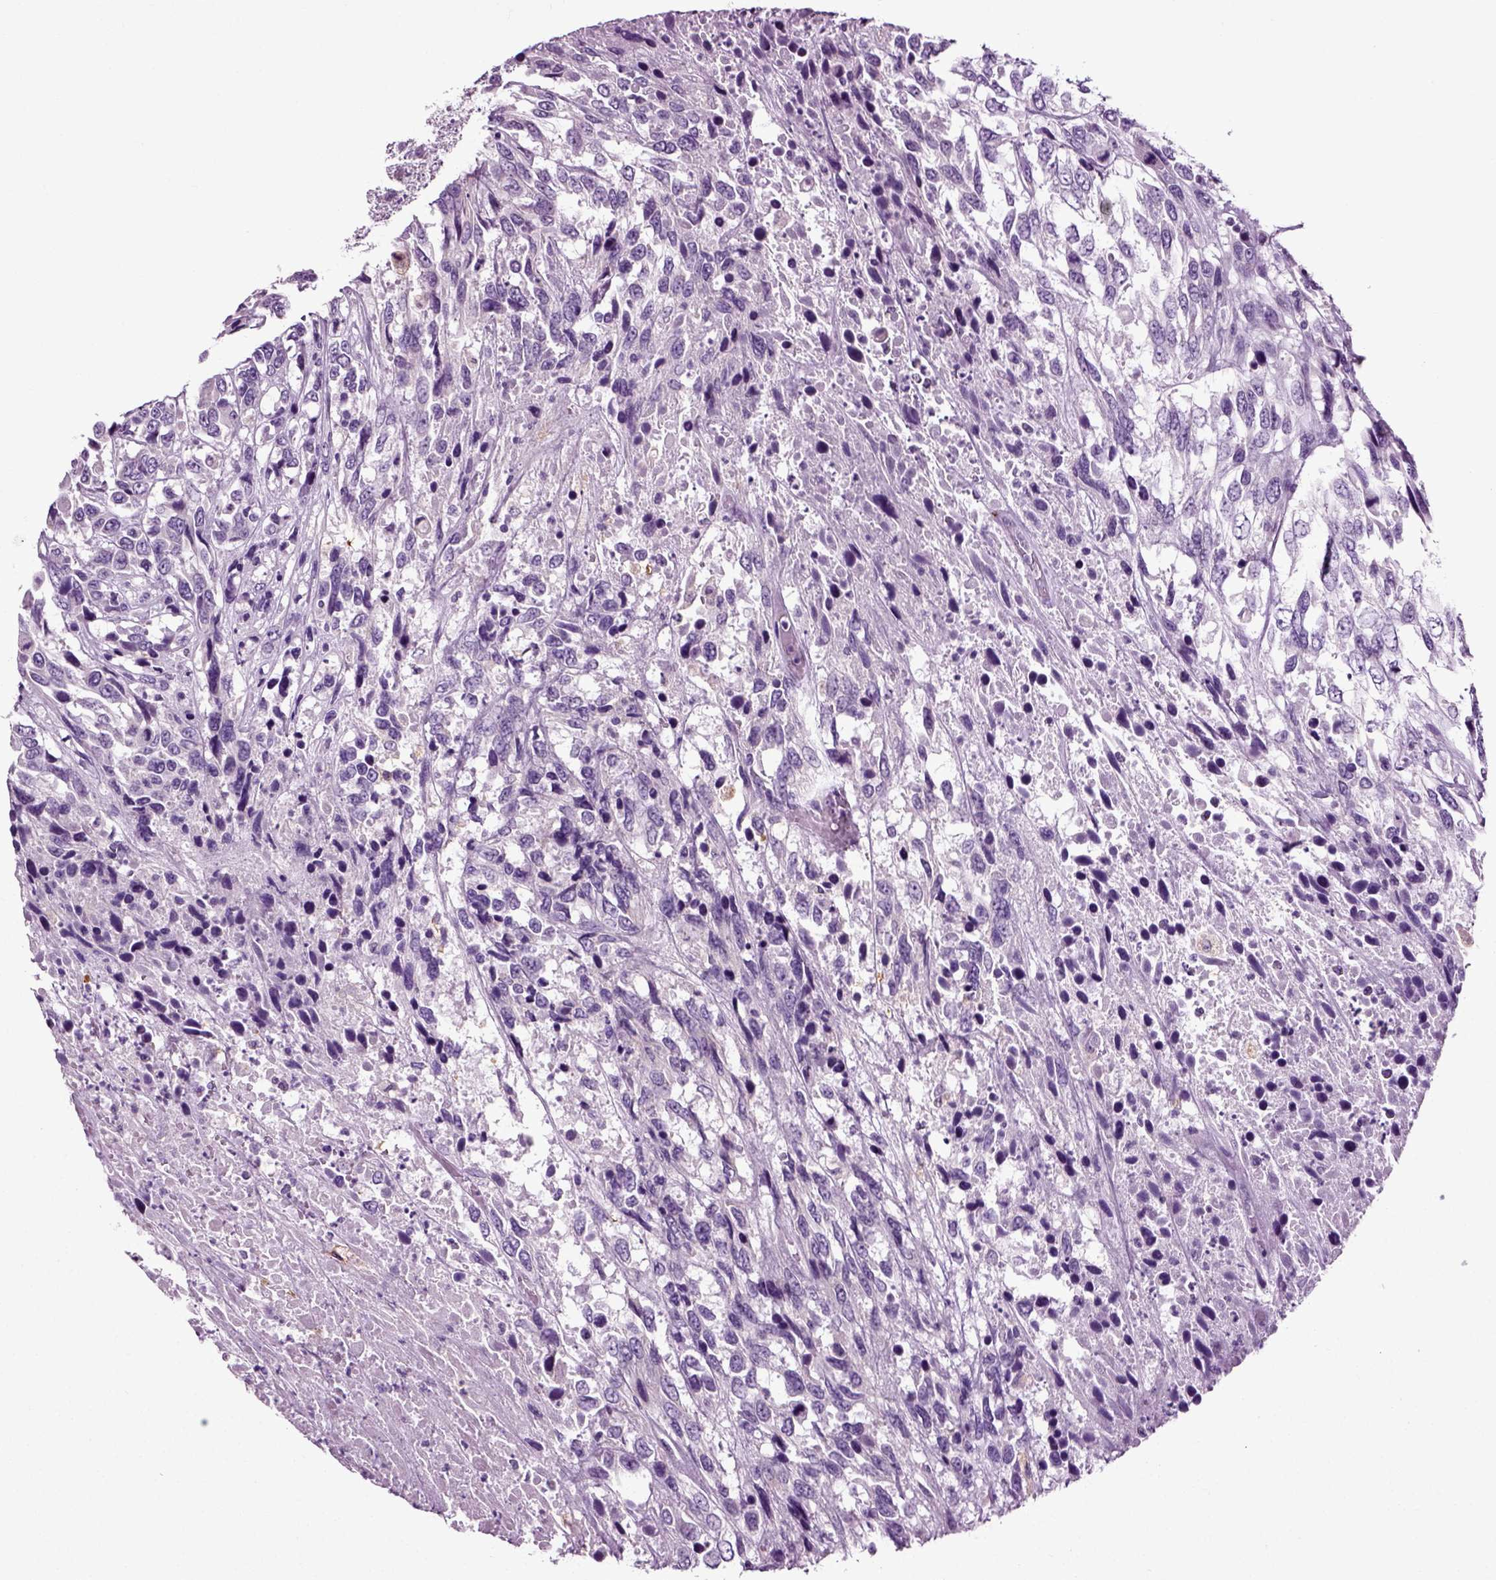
{"staining": {"intensity": "negative", "quantity": "none", "location": "none"}, "tissue": "urothelial cancer", "cell_type": "Tumor cells", "image_type": "cancer", "snomed": [{"axis": "morphology", "description": "Urothelial carcinoma, High grade"}, {"axis": "topography", "description": "Urinary bladder"}], "caption": "The immunohistochemistry micrograph has no significant expression in tumor cells of urothelial cancer tissue.", "gene": "DNAH10", "patient": {"sex": "female", "age": 70}}